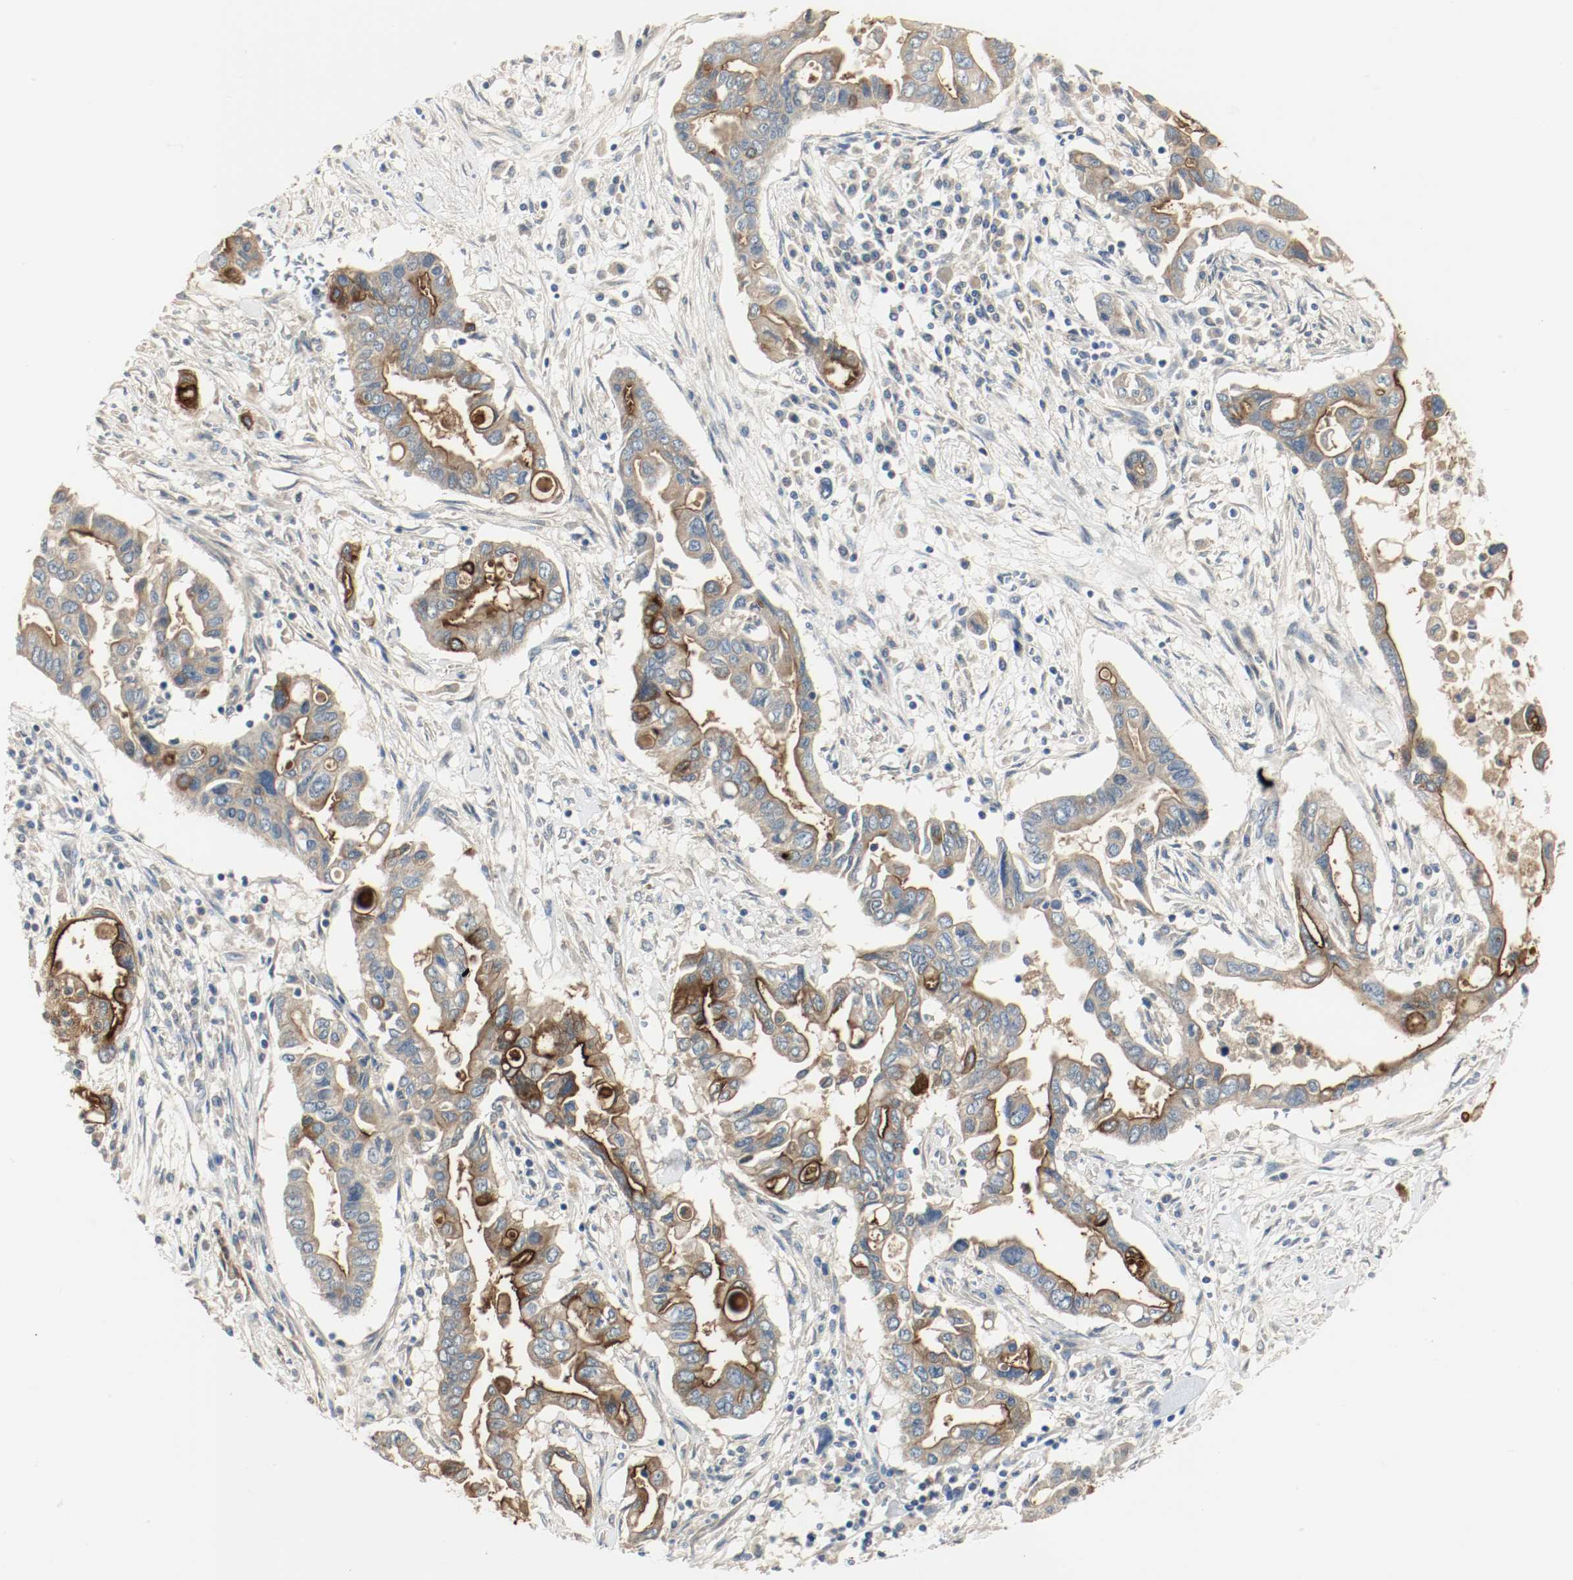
{"staining": {"intensity": "strong", "quantity": "25%-75%", "location": "cytoplasmic/membranous"}, "tissue": "pancreatic cancer", "cell_type": "Tumor cells", "image_type": "cancer", "snomed": [{"axis": "morphology", "description": "Adenocarcinoma, NOS"}, {"axis": "topography", "description": "Pancreas"}], "caption": "Adenocarcinoma (pancreatic) stained with a brown dye exhibits strong cytoplasmic/membranous positive staining in approximately 25%-75% of tumor cells.", "gene": "MELTF", "patient": {"sex": "female", "age": 57}}